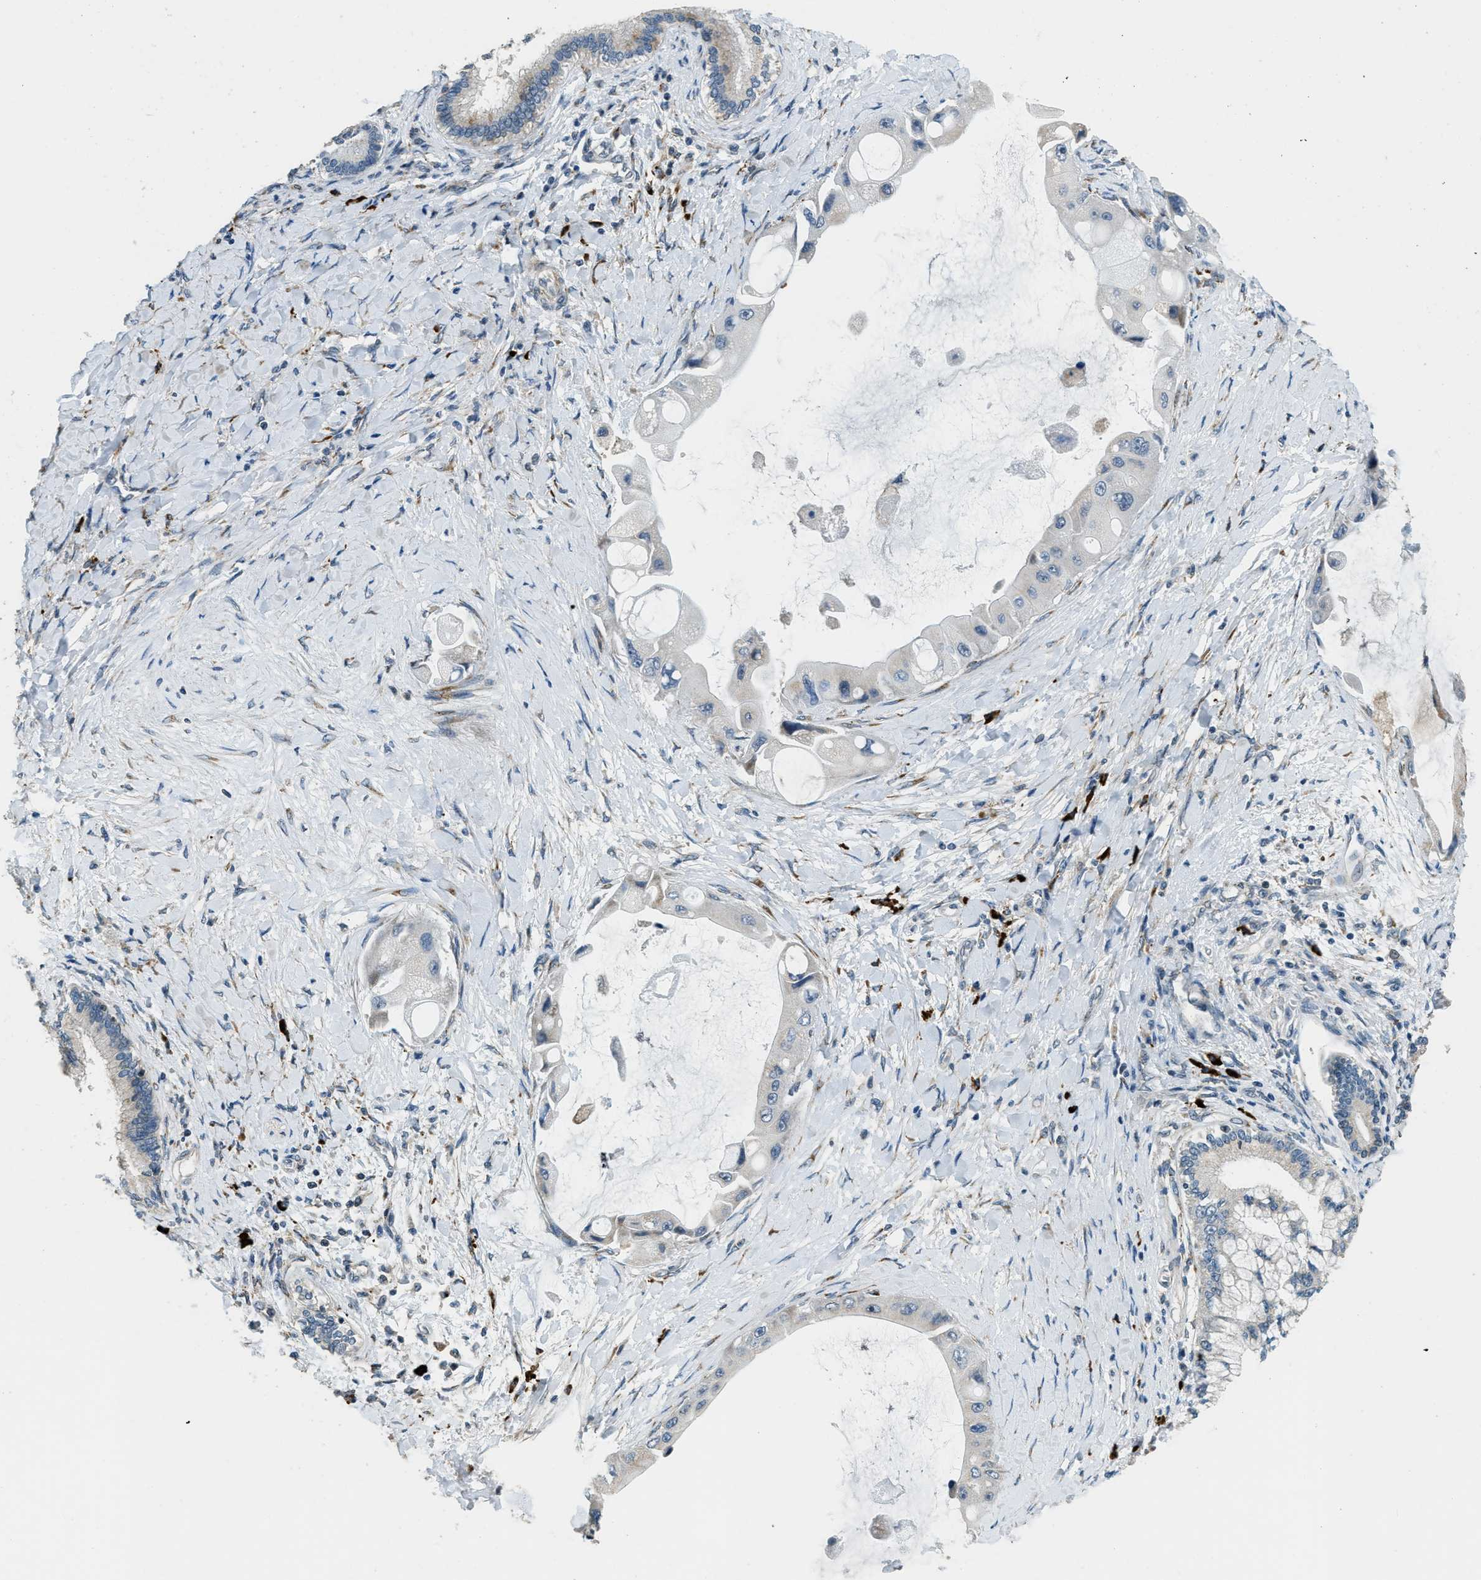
{"staining": {"intensity": "negative", "quantity": "none", "location": "none"}, "tissue": "liver cancer", "cell_type": "Tumor cells", "image_type": "cancer", "snomed": [{"axis": "morphology", "description": "Normal tissue, NOS"}, {"axis": "morphology", "description": "Cholangiocarcinoma"}, {"axis": "topography", "description": "Liver"}, {"axis": "topography", "description": "Peripheral nerve tissue"}], "caption": "Tumor cells show no significant protein expression in liver cancer (cholangiocarcinoma).", "gene": "HERC2", "patient": {"sex": "male", "age": 50}}